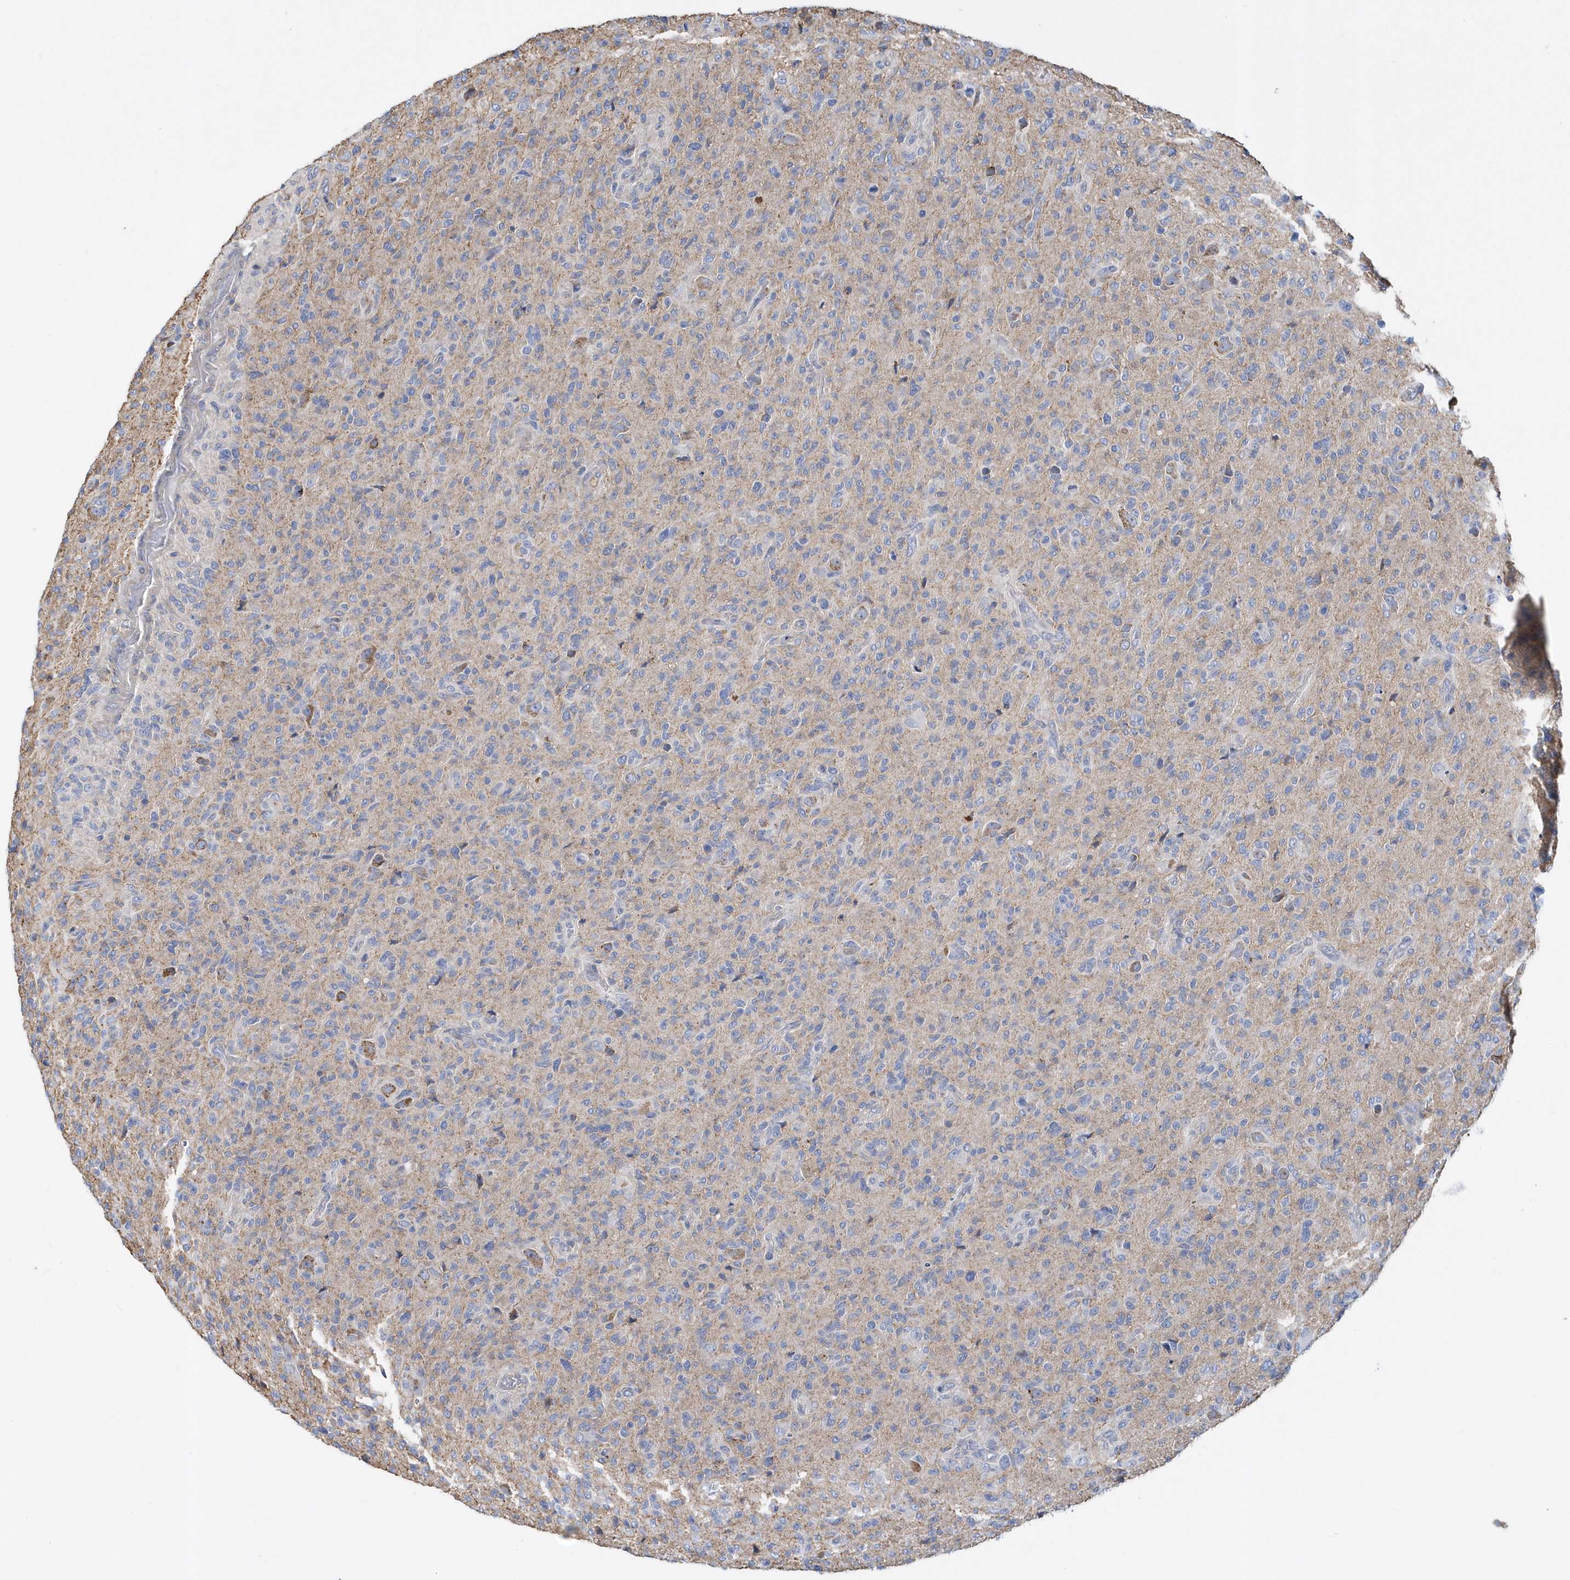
{"staining": {"intensity": "negative", "quantity": "none", "location": "none"}, "tissue": "glioma", "cell_type": "Tumor cells", "image_type": "cancer", "snomed": [{"axis": "morphology", "description": "Glioma, malignant, High grade"}, {"axis": "topography", "description": "Brain"}], "caption": "Tumor cells show no significant positivity in glioma.", "gene": "TRAIP", "patient": {"sex": "female", "age": 57}}